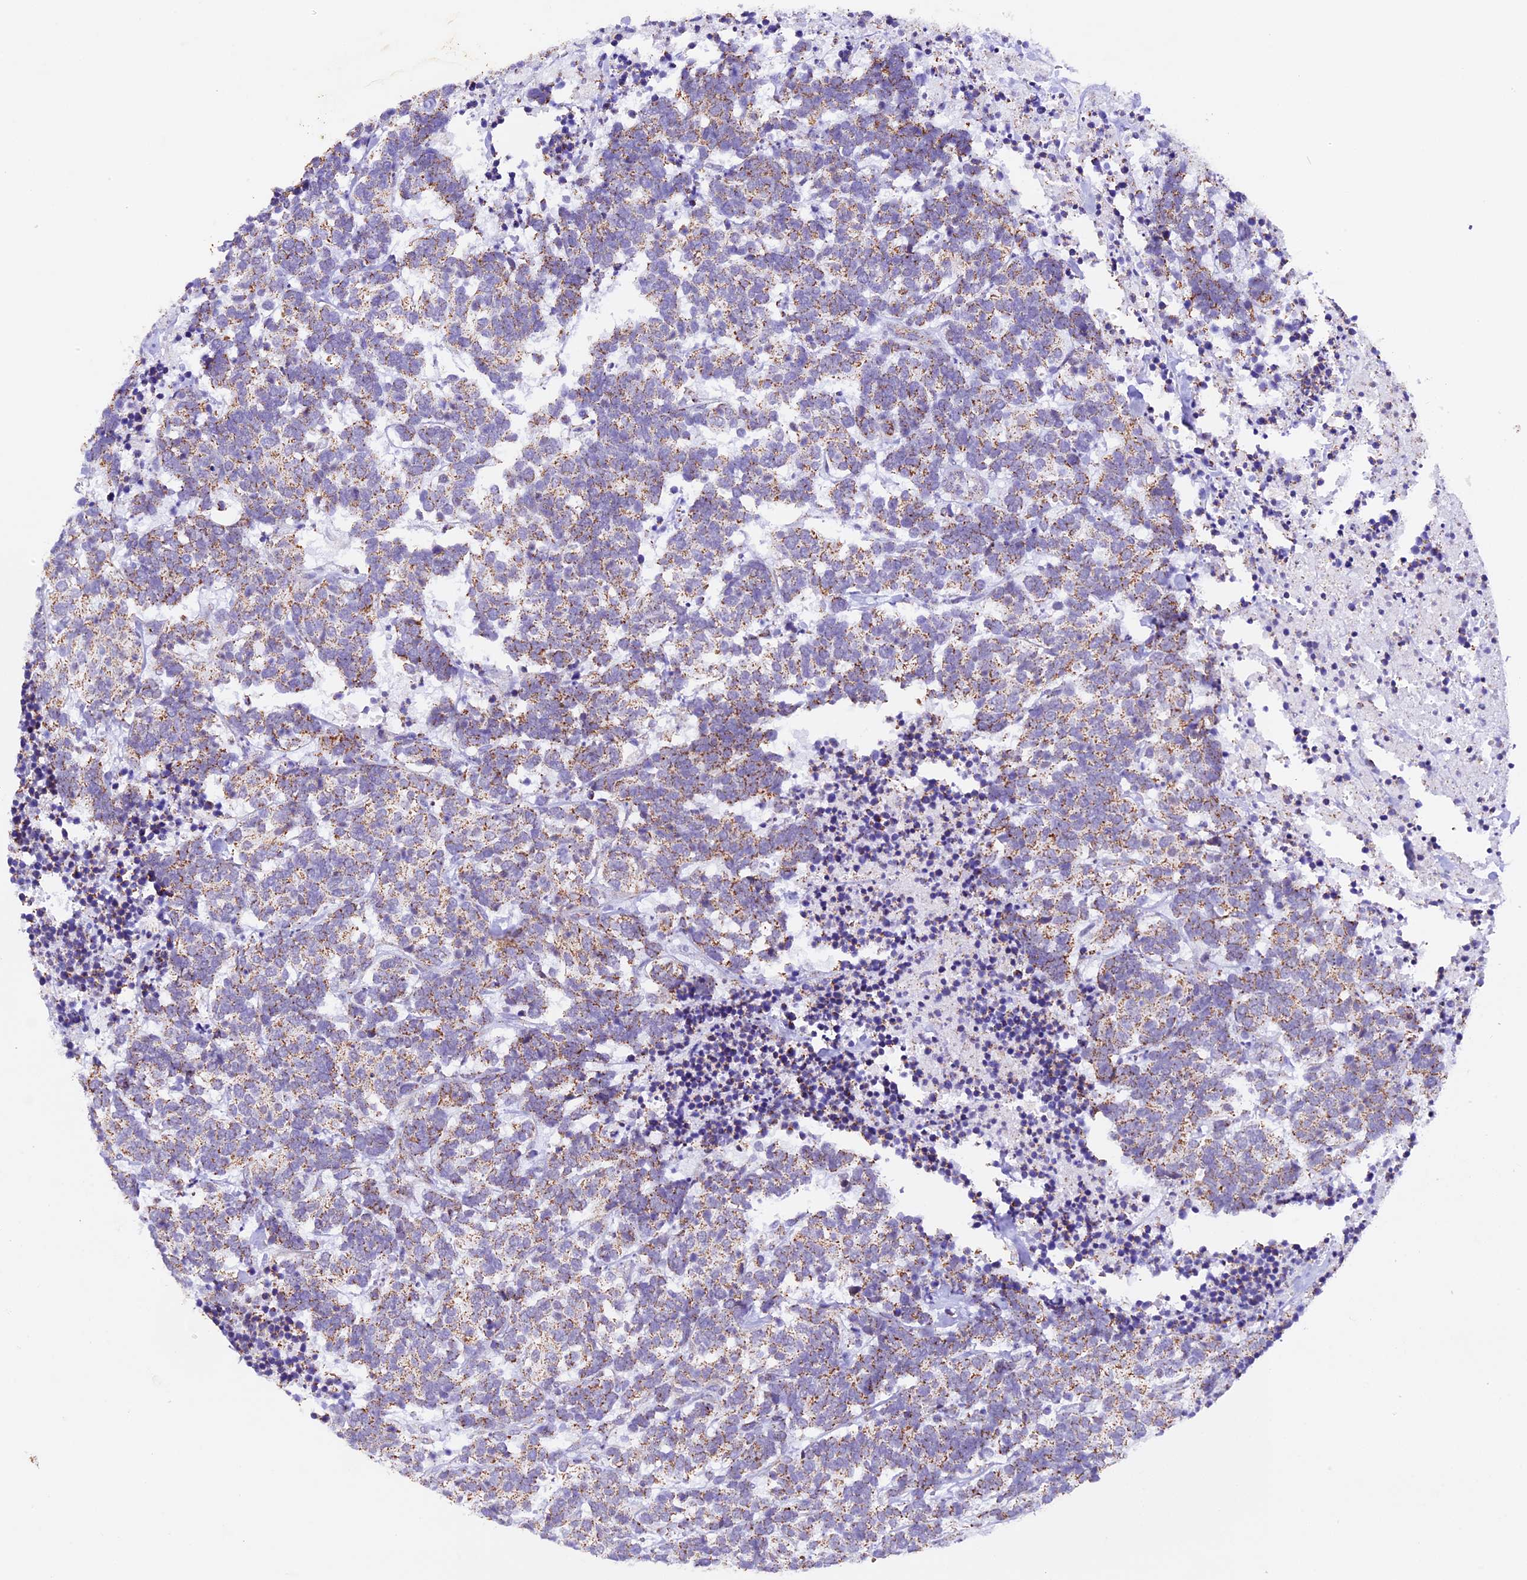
{"staining": {"intensity": "moderate", "quantity": ">75%", "location": "cytoplasmic/membranous"}, "tissue": "carcinoid", "cell_type": "Tumor cells", "image_type": "cancer", "snomed": [{"axis": "morphology", "description": "Carcinoma, NOS"}, {"axis": "morphology", "description": "Carcinoid, malignant, NOS"}, {"axis": "topography", "description": "Urinary bladder"}], "caption": "There is medium levels of moderate cytoplasmic/membranous staining in tumor cells of carcinoma, as demonstrated by immunohistochemical staining (brown color).", "gene": "TFAM", "patient": {"sex": "male", "age": 57}}